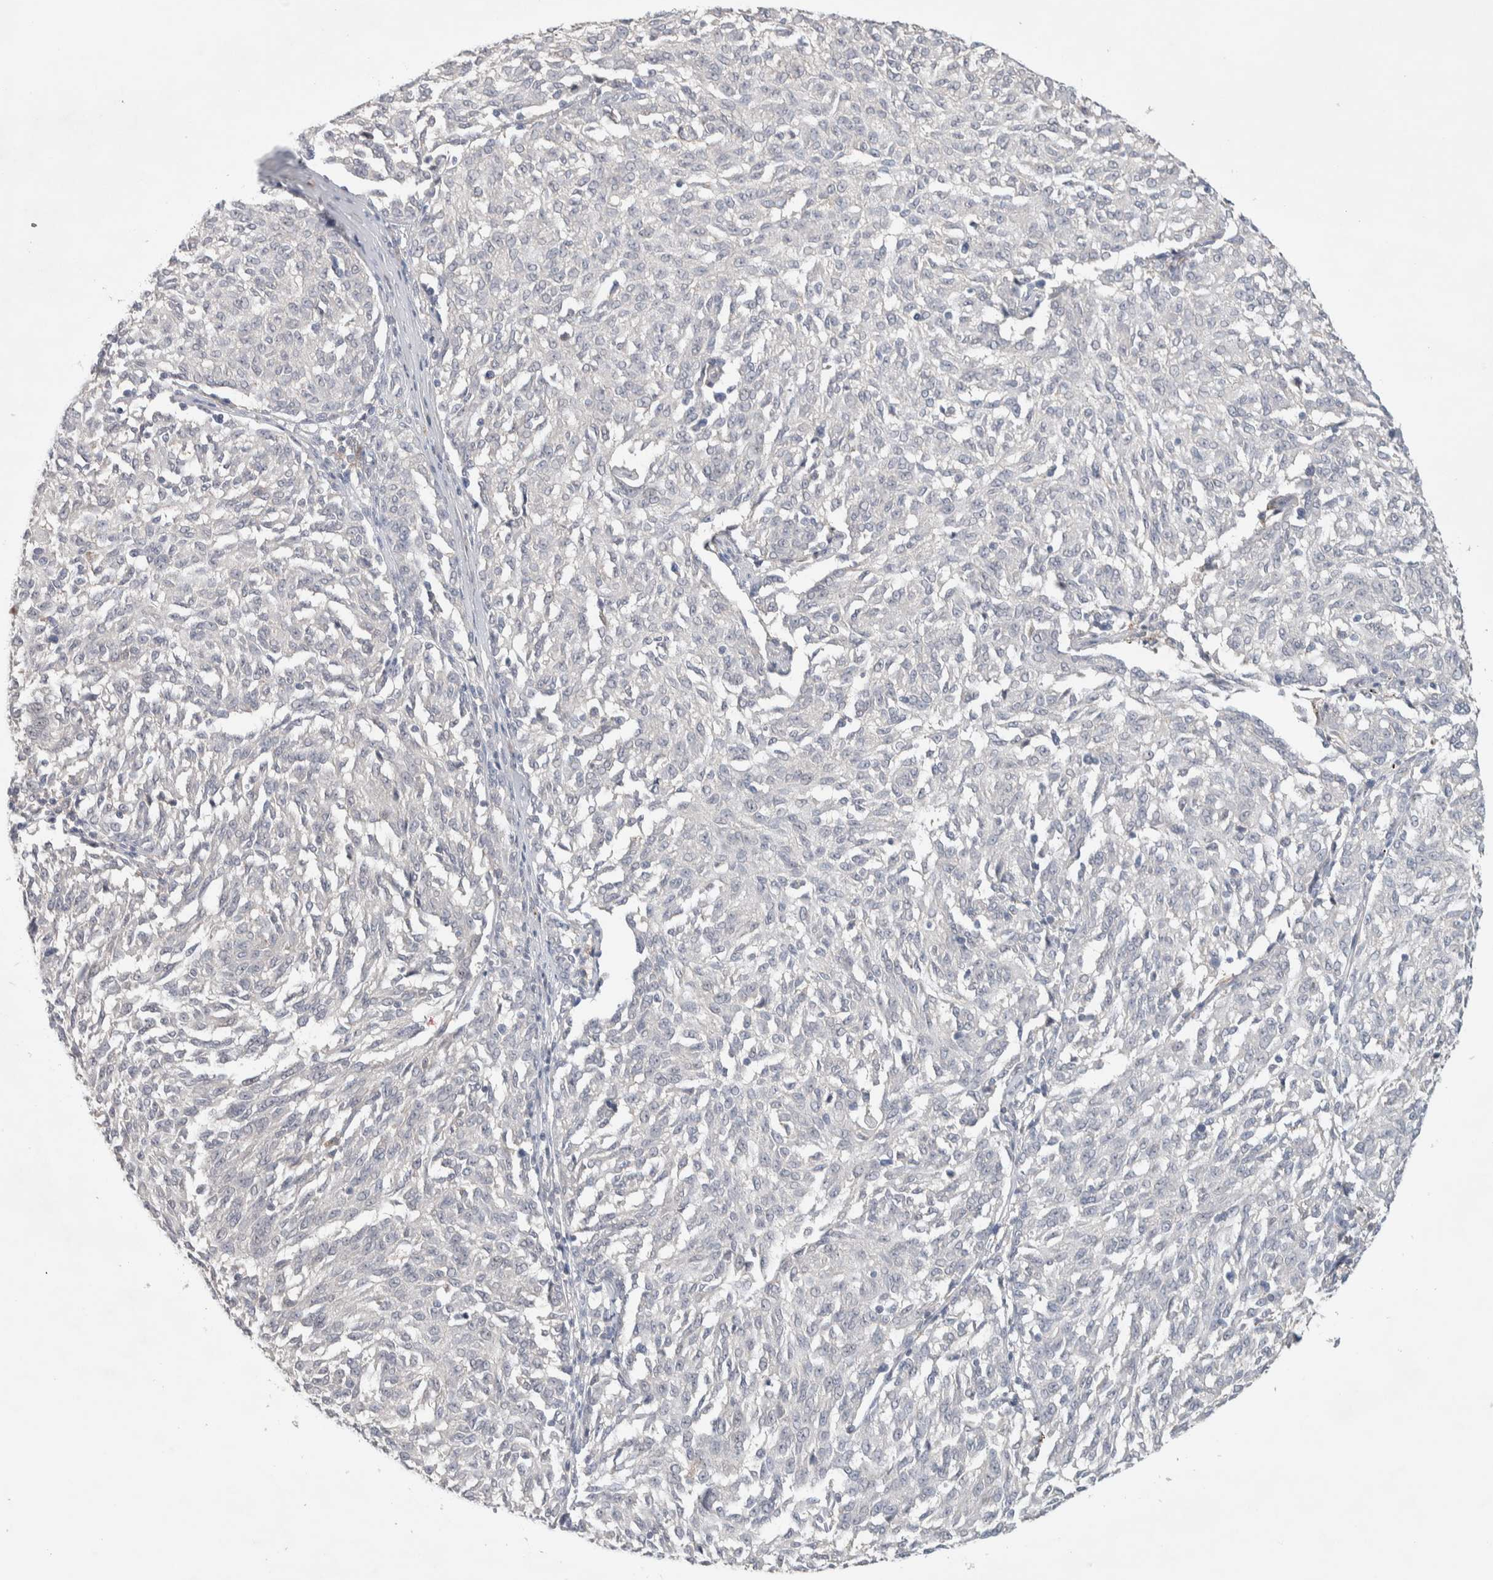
{"staining": {"intensity": "negative", "quantity": "none", "location": "none"}, "tissue": "melanoma", "cell_type": "Tumor cells", "image_type": "cancer", "snomed": [{"axis": "morphology", "description": "Malignant melanoma, NOS"}, {"axis": "topography", "description": "Skin"}], "caption": "Tumor cells show no significant protein expression in malignant melanoma.", "gene": "DEPTOR", "patient": {"sex": "female", "age": 72}}